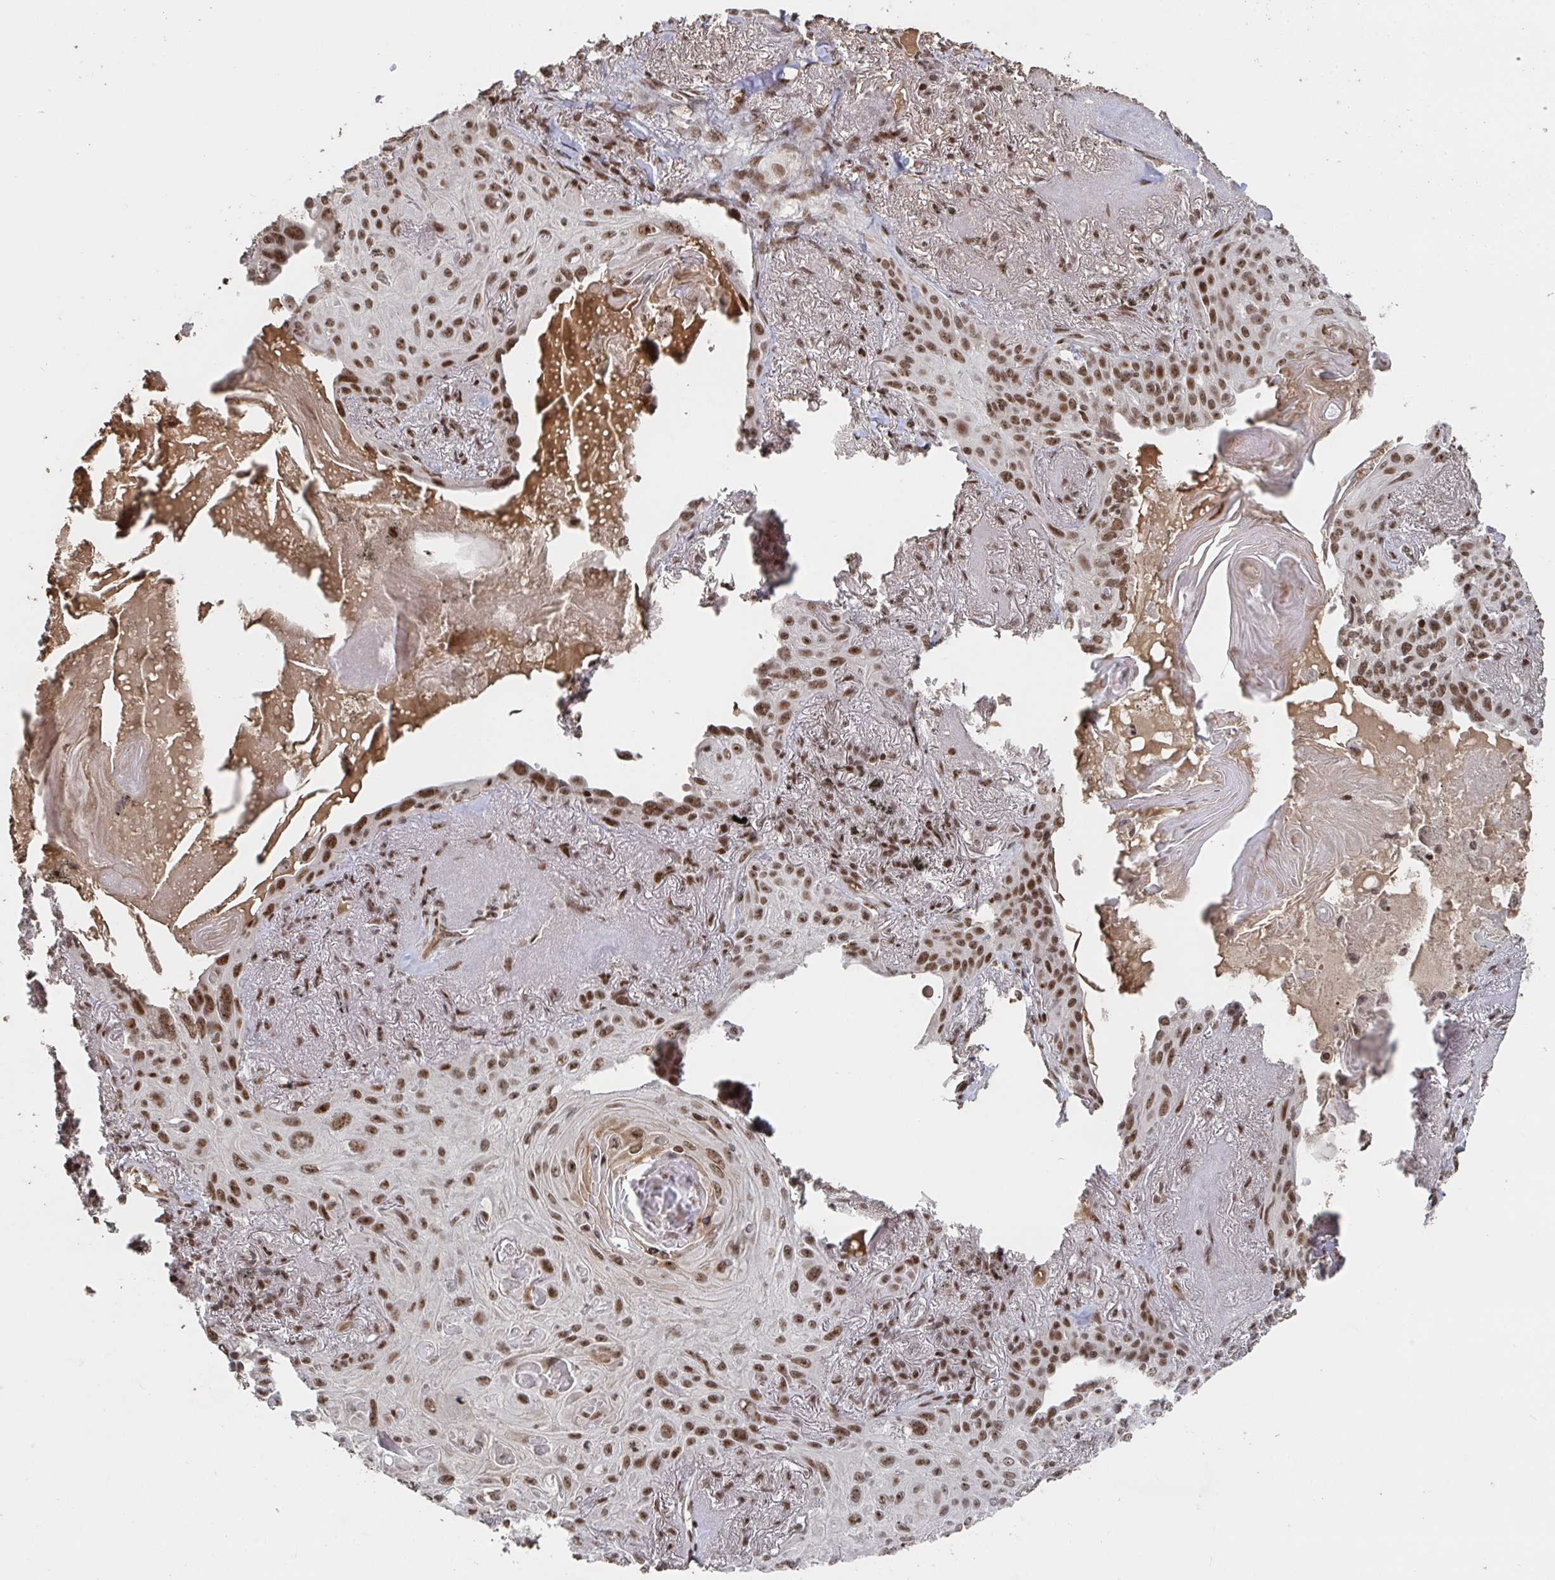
{"staining": {"intensity": "moderate", "quantity": ">75%", "location": "nuclear"}, "tissue": "lung cancer", "cell_type": "Tumor cells", "image_type": "cancer", "snomed": [{"axis": "morphology", "description": "Squamous cell carcinoma, NOS"}, {"axis": "topography", "description": "Lung"}], "caption": "The immunohistochemical stain shows moderate nuclear expression in tumor cells of lung cancer tissue.", "gene": "ZDHHC12", "patient": {"sex": "male", "age": 79}}